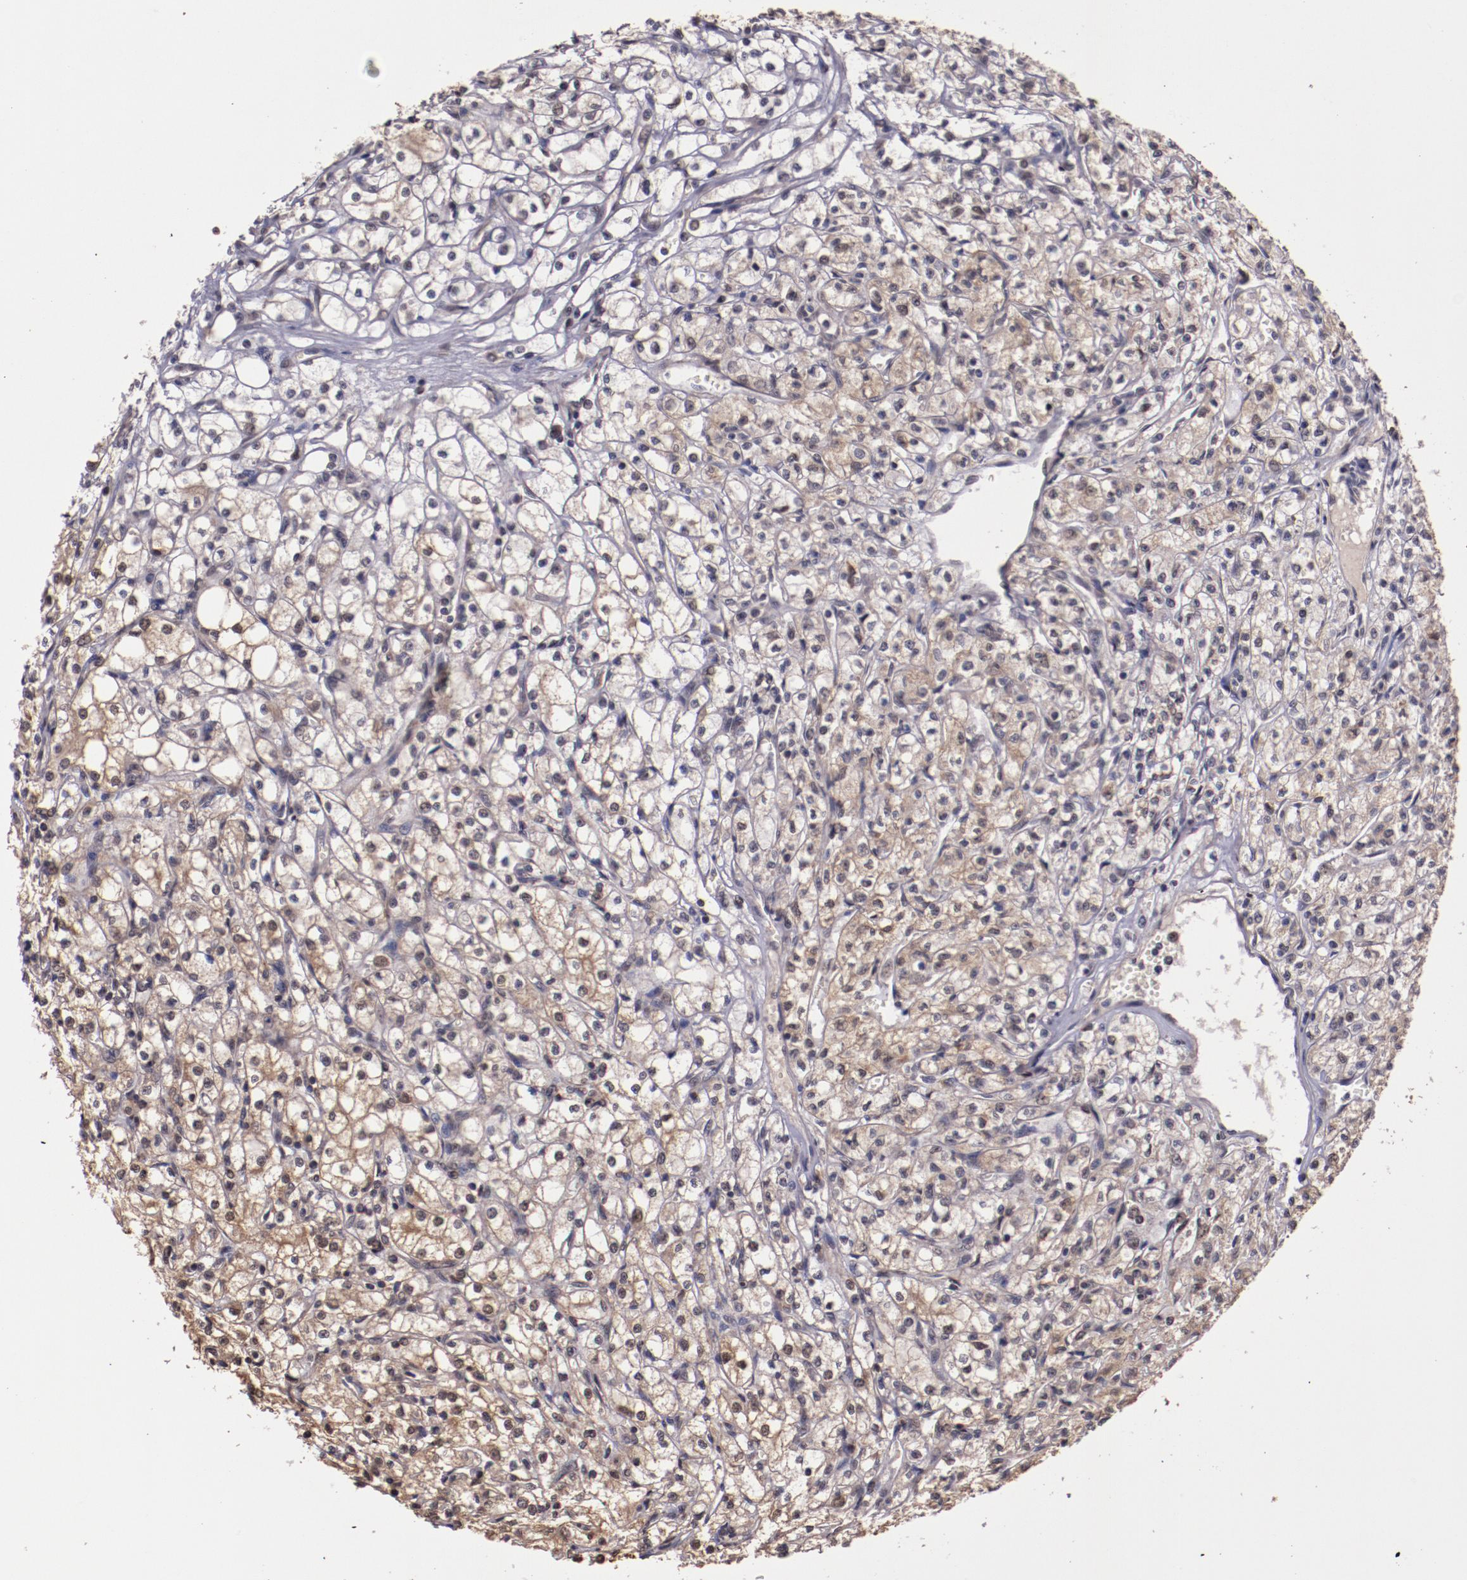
{"staining": {"intensity": "weak", "quantity": "25%-75%", "location": "cytoplasmic/membranous"}, "tissue": "renal cancer", "cell_type": "Tumor cells", "image_type": "cancer", "snomed": [{"axis": "morphology", "description": "Adenocarcinoma, NOS"}, {"axis": "topography", "description": "Kidney"}], "caption": "Brown immunohistochemical staining in renal adenocarcinoma reveals weak cytoplasmic/membranous positivity in approximately 25%-75% of tumor cells.", "gene": "CECR2", "patient": {"sex": "male", "age": 61}}